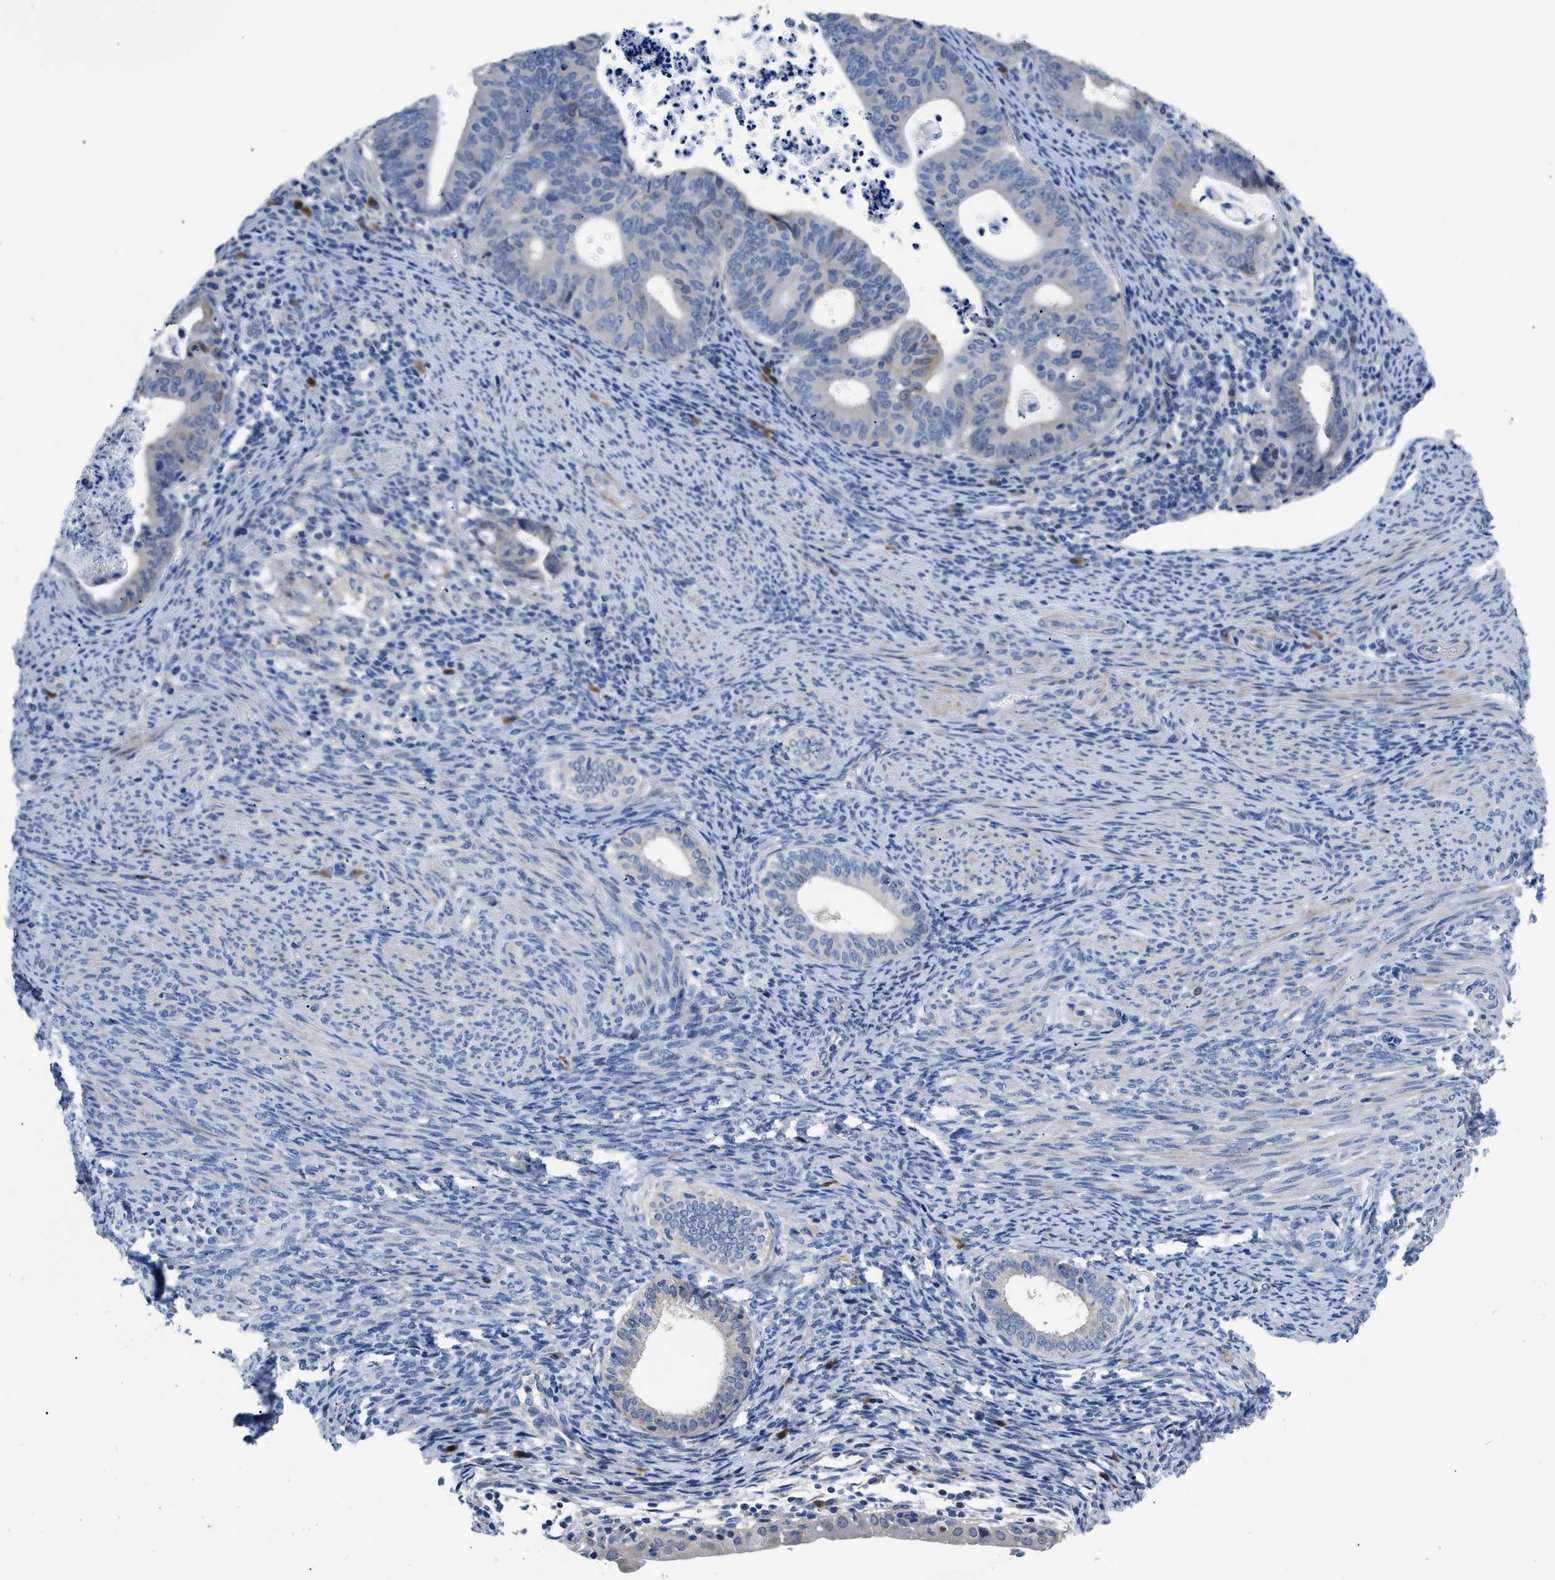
{"staining": {"intensity": "negative", "quantity": "none", "location": "none"}, "tissue": "endometrial cancer", "cell_type": "Tumor cells", "image_type": "cancer", "snomed": [{"axis": "morphology", "description": "Adenocarcinoma, NOS"}, {"axis": "topography", "description": "Uterus"}], "caption": "There is no significant expression in tumor cells of endometrial adenocarcinoma.", "gene": "UAP1", "patient": {"sex": "female", "age": 83}}